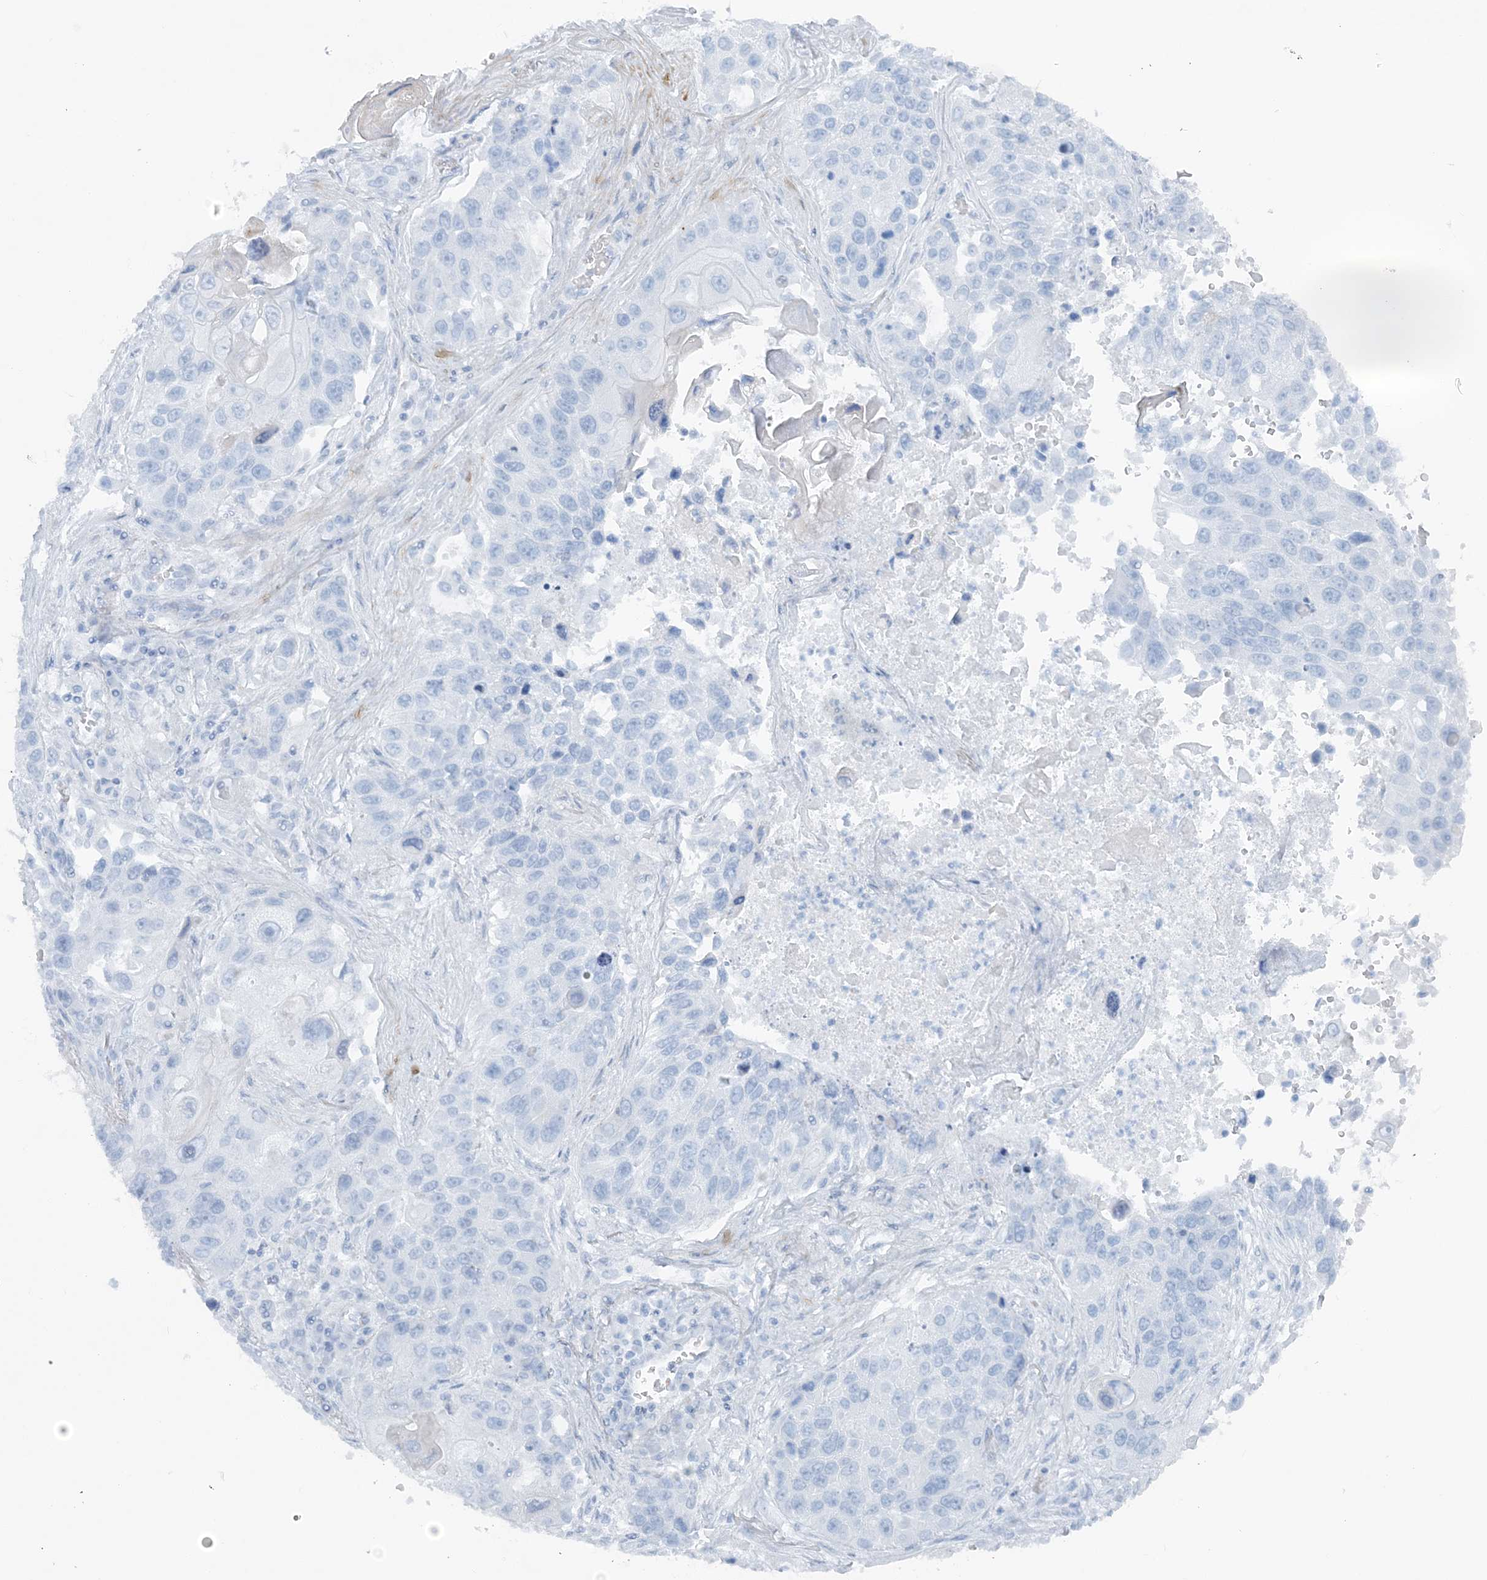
{"staining": {"intensity": "negative", "quantity": "none", "location": "none"}, "tissue": "lung cancer", "cell_type": "Tumor cells", "image_type": "cancer", "snomed": [{"axis": "morphology", "description": "Squamous cell carcinoma, NOS"}, {"axis": "topography", "description": "Lung"}], "caption": "This is an immunohistochemistry (IHC) image of human lung squamous cell carcinoma. There is no staining in tumor cells.", "gene": "ATP11A", "patient": {"sex": "male", "age": 61}}